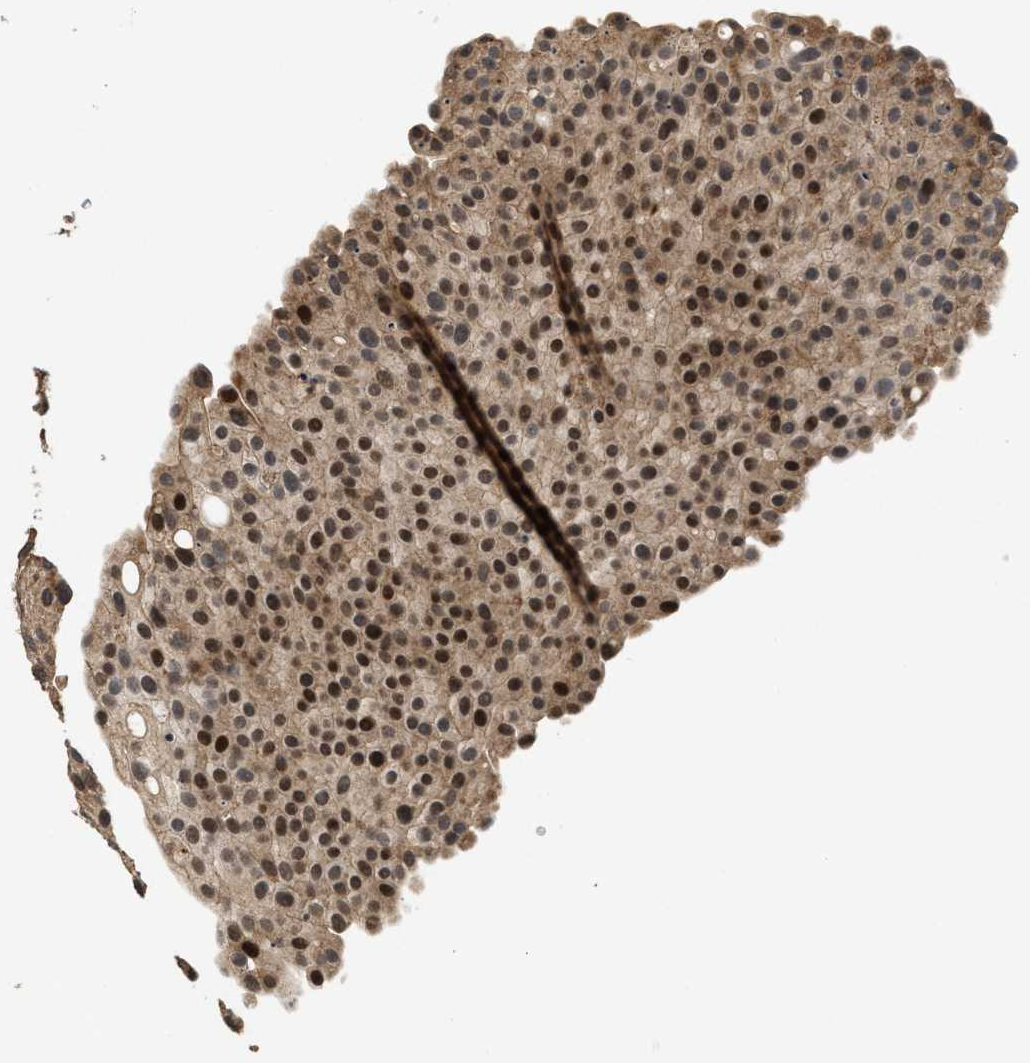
{"staining": {"intensity": "strong", "quantity": ">75%", "location": "cytoplasmic/membranous,nuclear"}, "tissue": "urothelial cancer", "cell_type": "Tumor cells", "image_type": "cancer", "snomed": [{"axis": "morphology", "description": "Urothelial carcinoma, Low grade"}, {"axis": "topography", "description": "Smooth muscle"}, {"axis": "topography", "description": "Urinary bladder"}], "caption": "Immunohistochemical staining of urothelial cancer exhibits high levels of strong cytoplasmic/membranous and nuclear protein expression in about >75% of tumor cells. Nuclei are stained in blue.", "gene": "ELP2", "patient": {"sex": "male", "age": 60}}